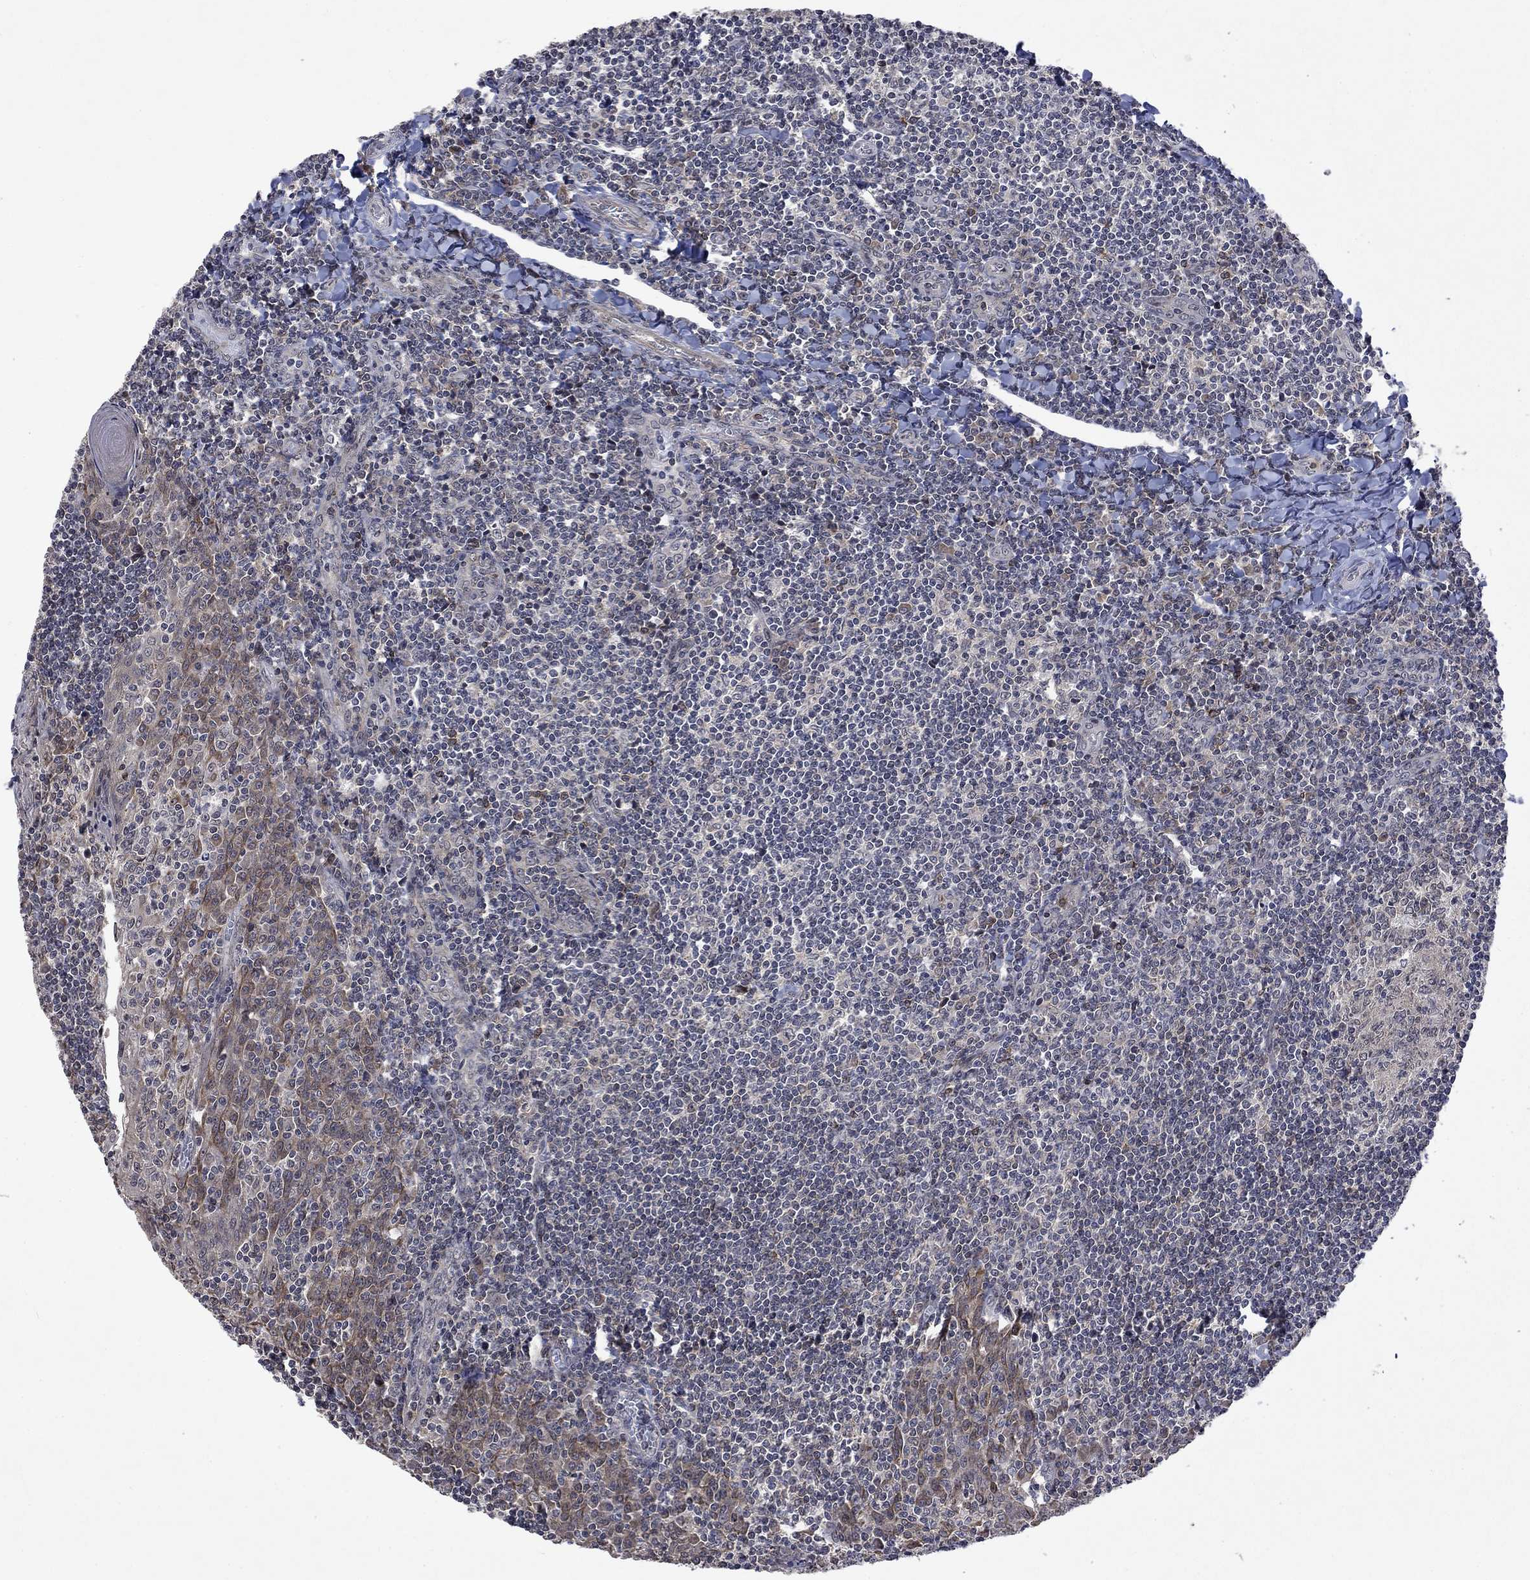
{"staining": {"intensity": "negative", "quantity": "none", "location": "none"}, "tissue": "tonsil", "cell_type": "Germinal center cells", "image_type": "normal", "snomed": [{"axis": "morphology", "description": "Normal tissue, NOS"}, {"axis": "topography", "description": "Tonsil"}], "caption": "This is a image of immunohistochemistry staining of normal tonsil, which shows no expression in germinal center cells. (Immunohistochemistry, brightfield microscopy, high magnification).", "gene": "PPP1R9A", "patient": {"sex": "female", "age": 12}}